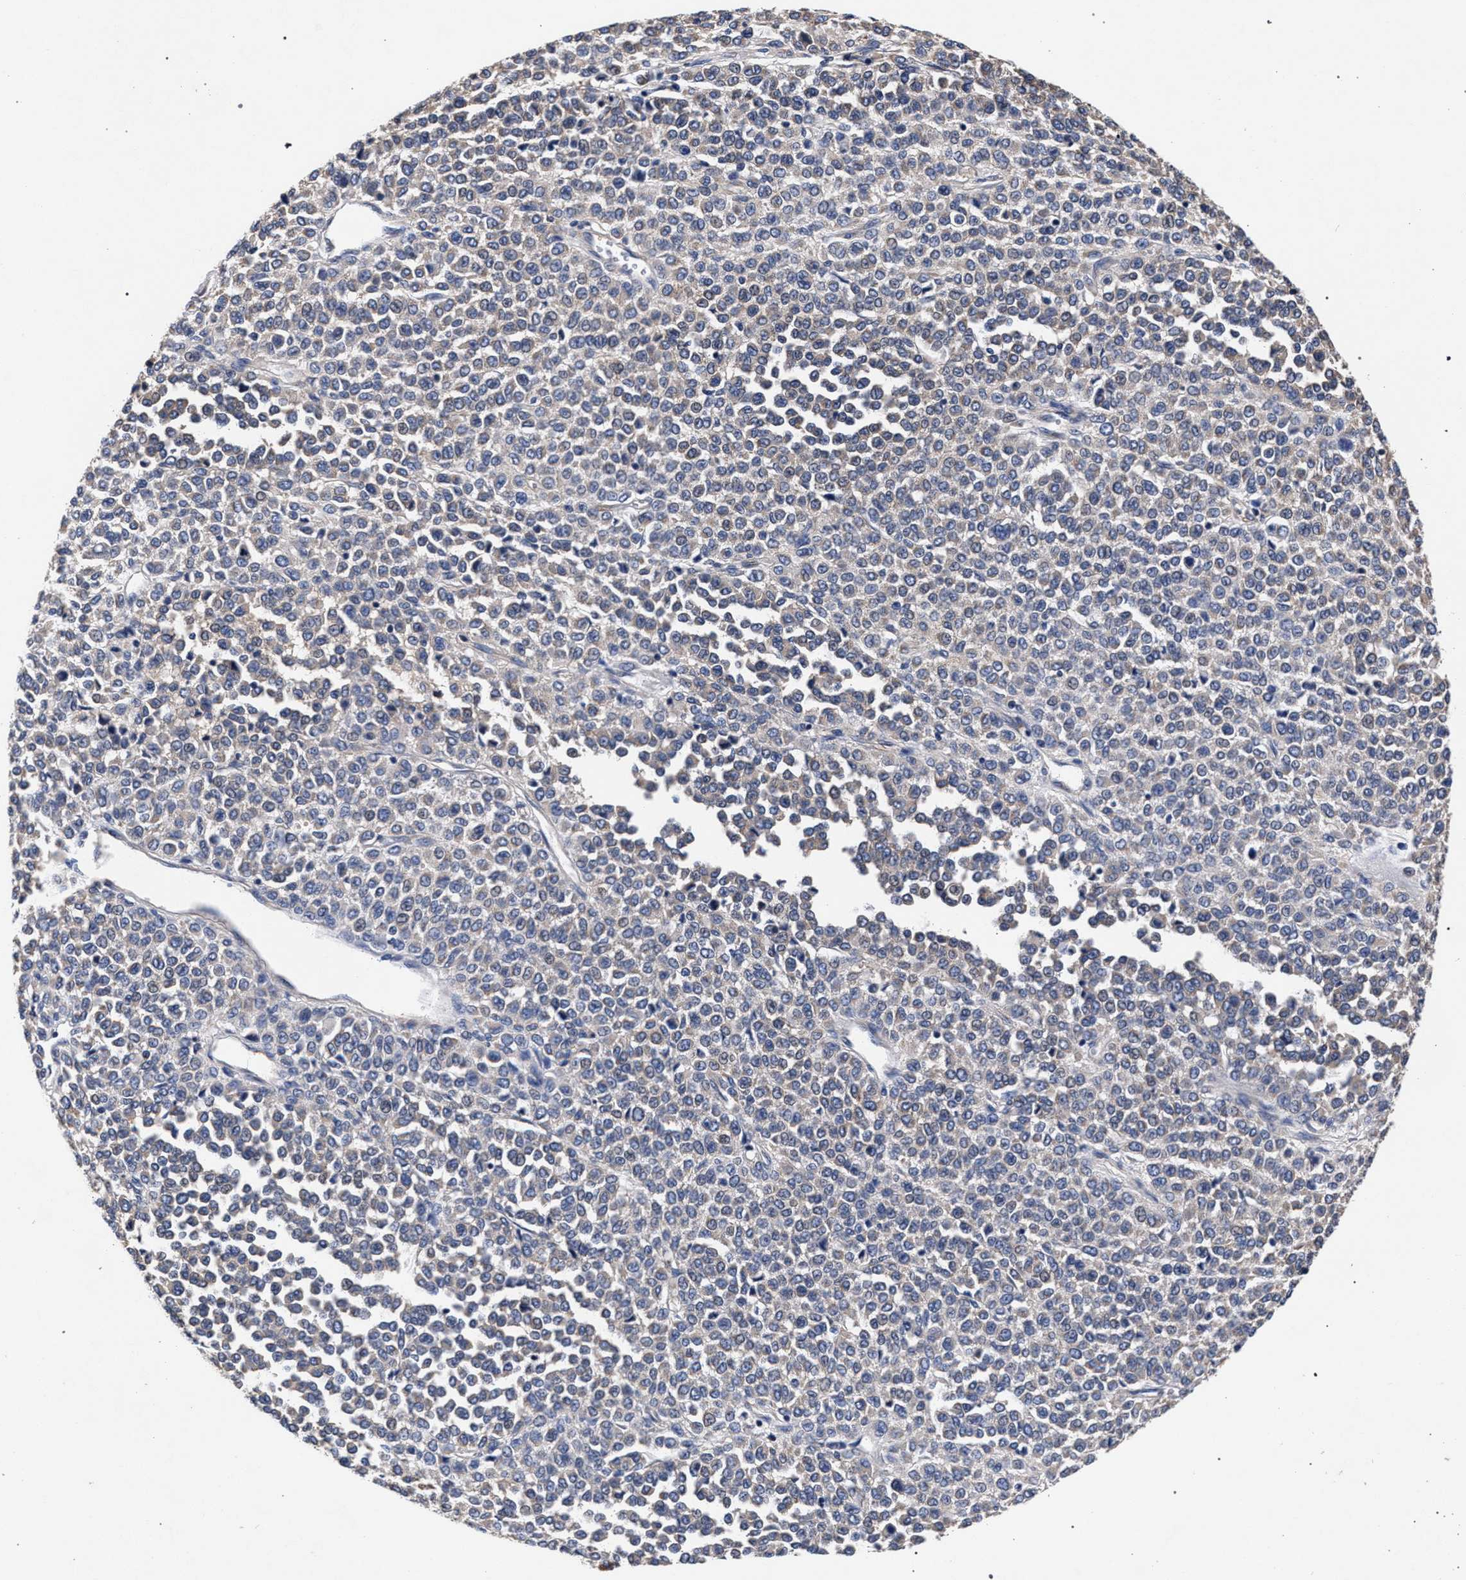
{"staining": {"intensity": "weak", "quantity": "25%-75%", "location": "cytoplasmic/membranous"}, "tissue": "melanoma", "cell_type": "Tumor cells", "image_type": "cancer", "snomed": [{"axis": "morphology", "description": "Malignant melanoma, Metastatic site"}, {"axis": "topography", "description": "Pancreas"}], "caption": "A brown stain shows weak cytoplasmic/membranous staining of a protein in melanoma tumor cells.", "gene": "CFAP95", "patient": {"sex": "female", "age": 30}}